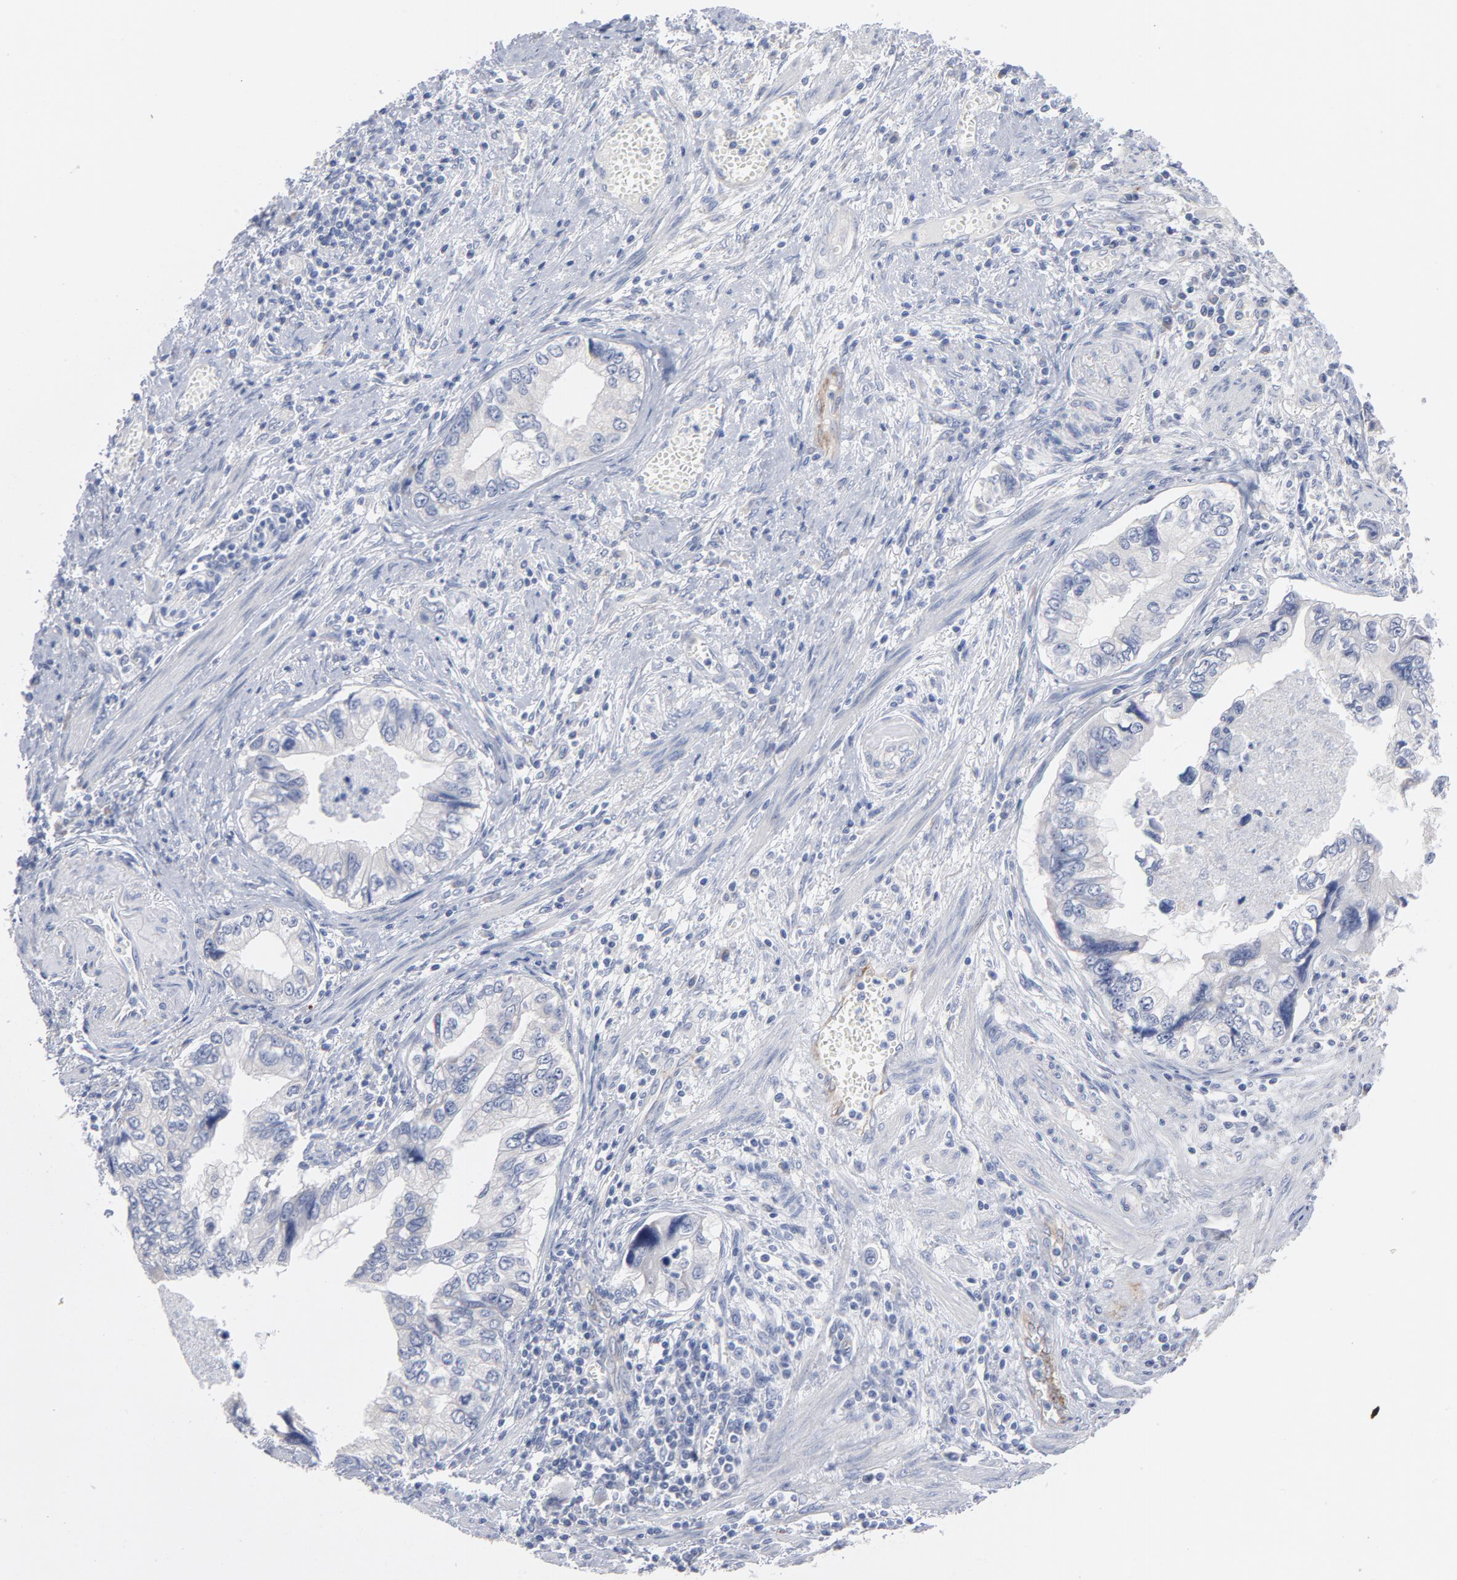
{"staining": {"intensity": "negative", "quantity": "none", "location": "none"}, "tissue": "stomach cancer", "cell_type": "Tumor cells", "image_type": "cancer", "snomed": [{"axis": "morphology", "description": "Adenocarcinoma, NOS"}, {"axis": "topography", "description": "Pancreas"}, {"axis": "topography", "description": "Stomach, upper"}], "caption": "High magnification brightfield microscopy of stomach cancer stained with DAB (brown) and counterstained with hematoxylin (blue): tumor cells show no significant positivity.", "gene": "CPE", "patient": {"sex": "male", "age": 77}}